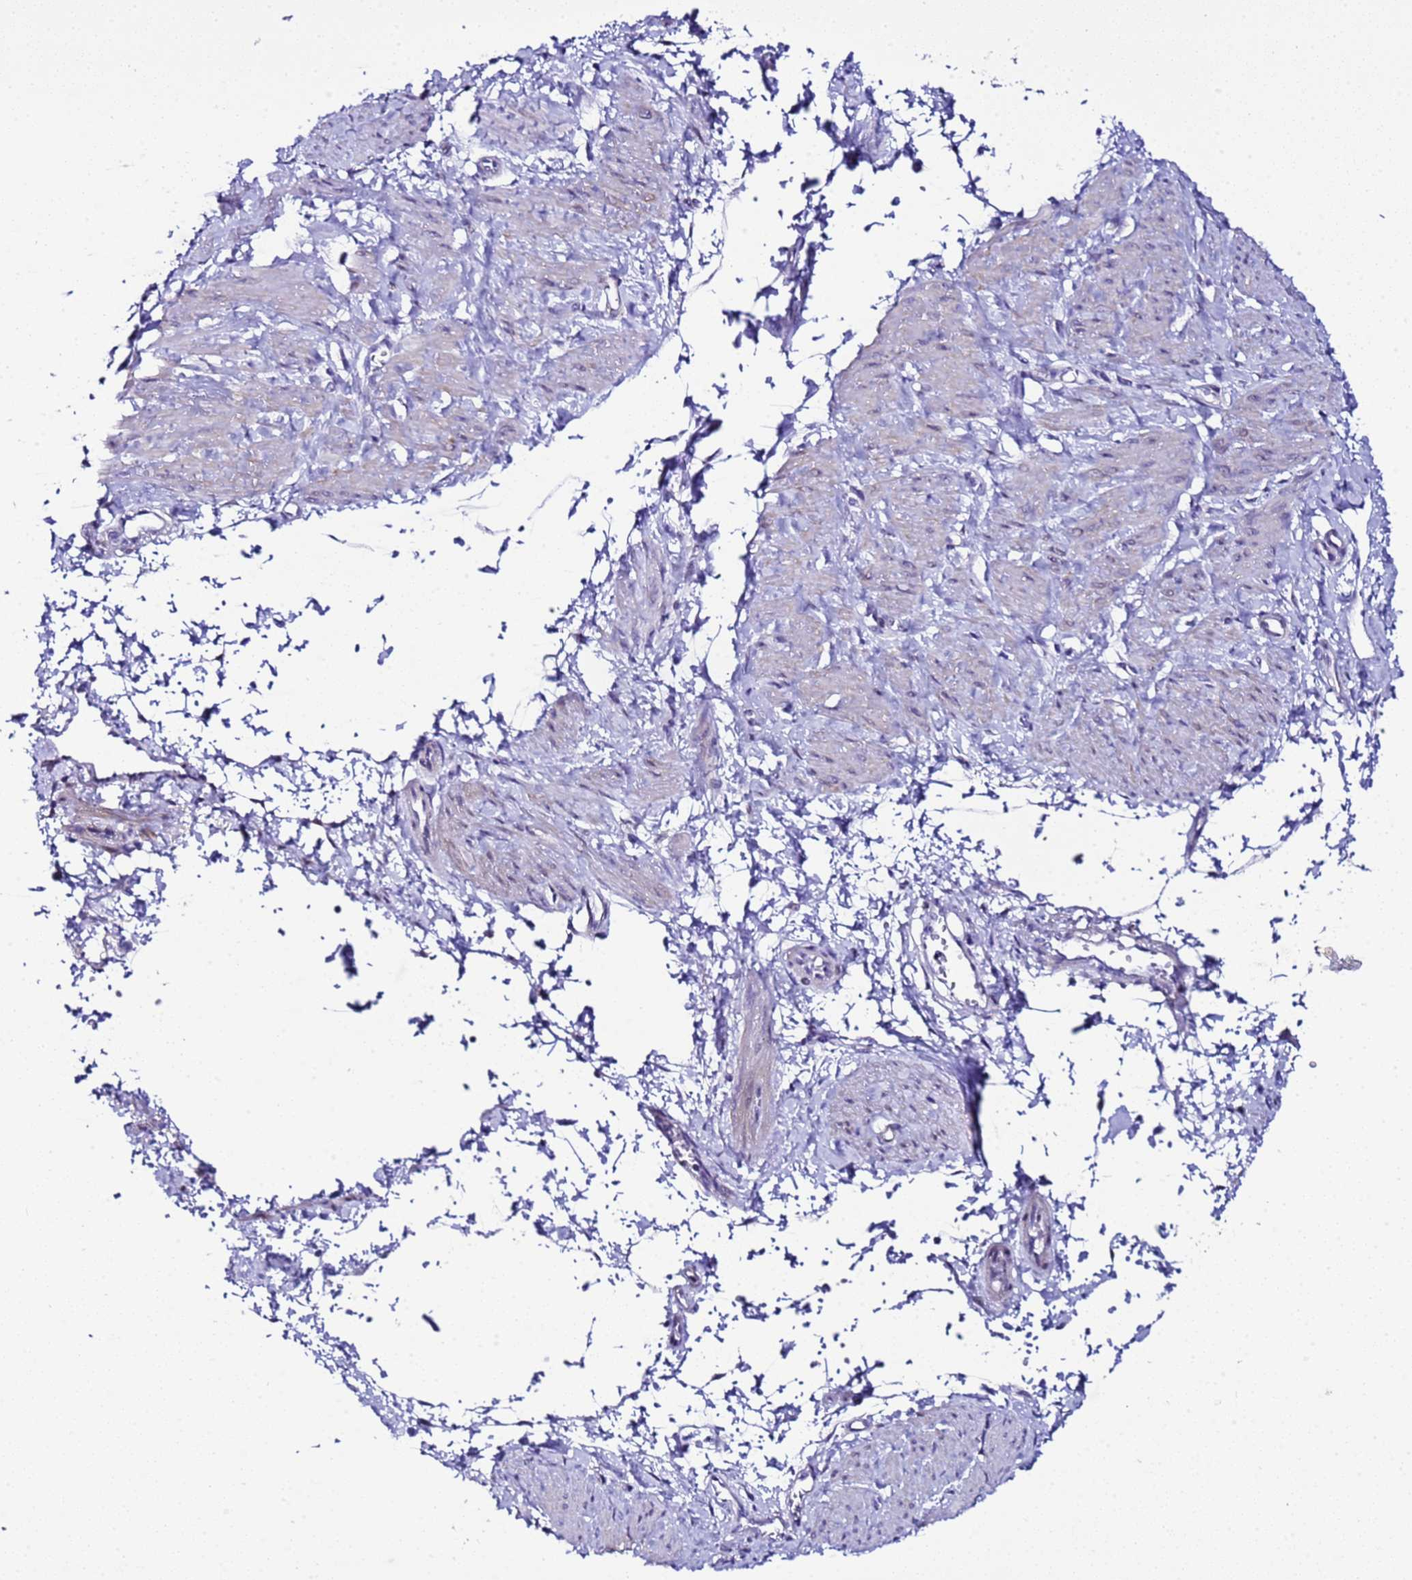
{"staining": {"intensity": "negative", "quantity": "none", "location": "none"}, "tissue": "smooth muscle", "cell_type": "Smooth muscle cells", "image_type": "normal", "snomed": [{"axis": "morphology", "description": "Normal tissue, NOS"}, {"axis": "topography", "description": "Smooth muscle"}, {"axis": "topography", "description": "Uterus"}], "caption": "Immunohistochemistry image of benign smooth muscle stained for a protein (brown), which reveals no positivity in smooth muscle cells. (DAB (3,3'-diaminobenzidine) immunohistochemistry (IHC) with hematoxylin counter stain).", "gene": "BCL7A", "patient": {"sex": "female", "age": 39}}